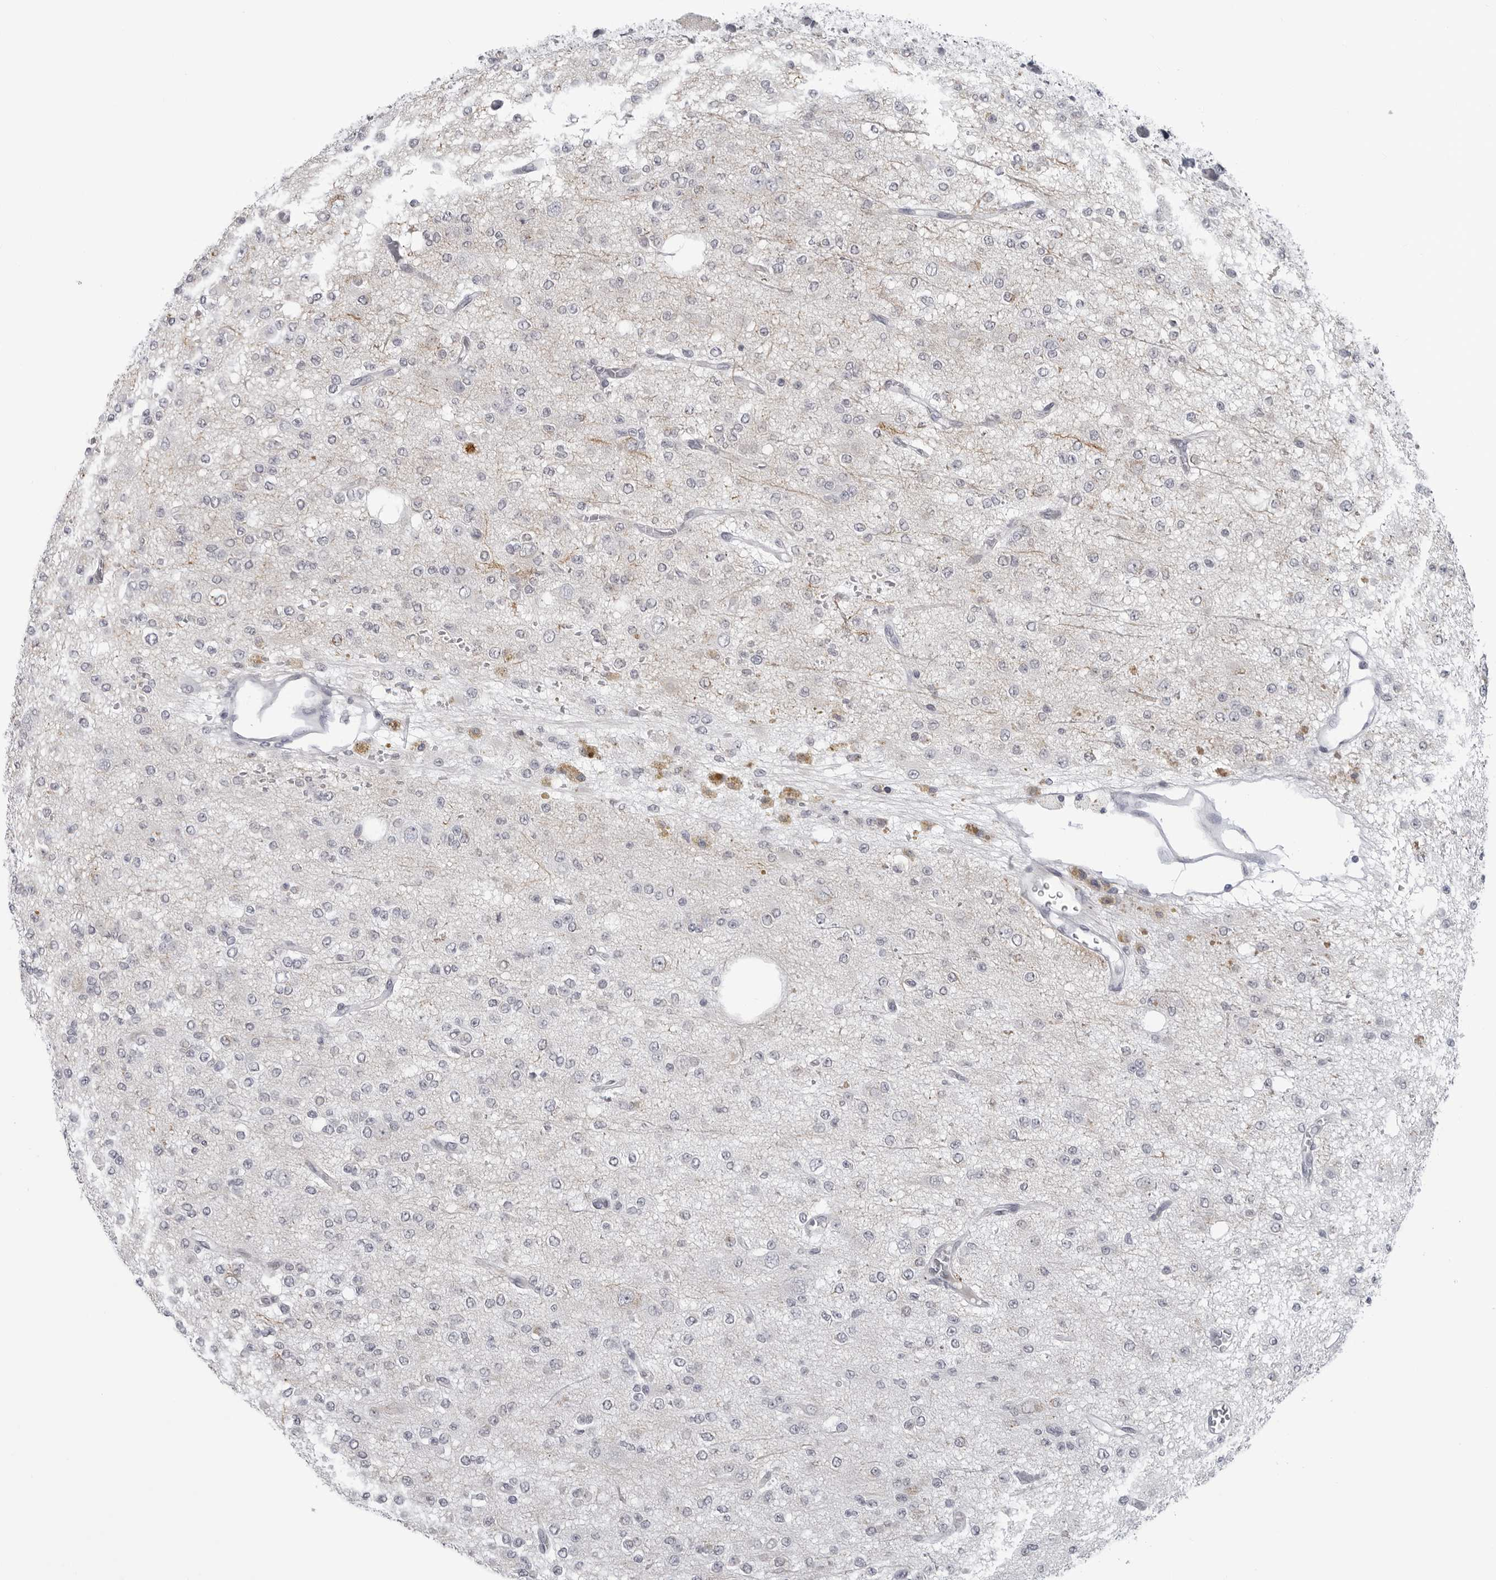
{"staining": {"intensity": "negative", "quantity": "none", "location": "none"}, "tissue": "glioma", "cell_type": "Tumor cells", "image_type": "cancer", "snomed": [{"axis": "morphology", "description": "Glioma, malignant, Low grade"}, {"axis": "topography", "description": "Brain"}], "caption": "Micrograph shows no significant protein expression in tumor cells of glioma. (Immunohistochemistry, brightfield microscopy, high magnification).", "gene": "OPLAH", "patient": {"sex": "male", "age": 38}}